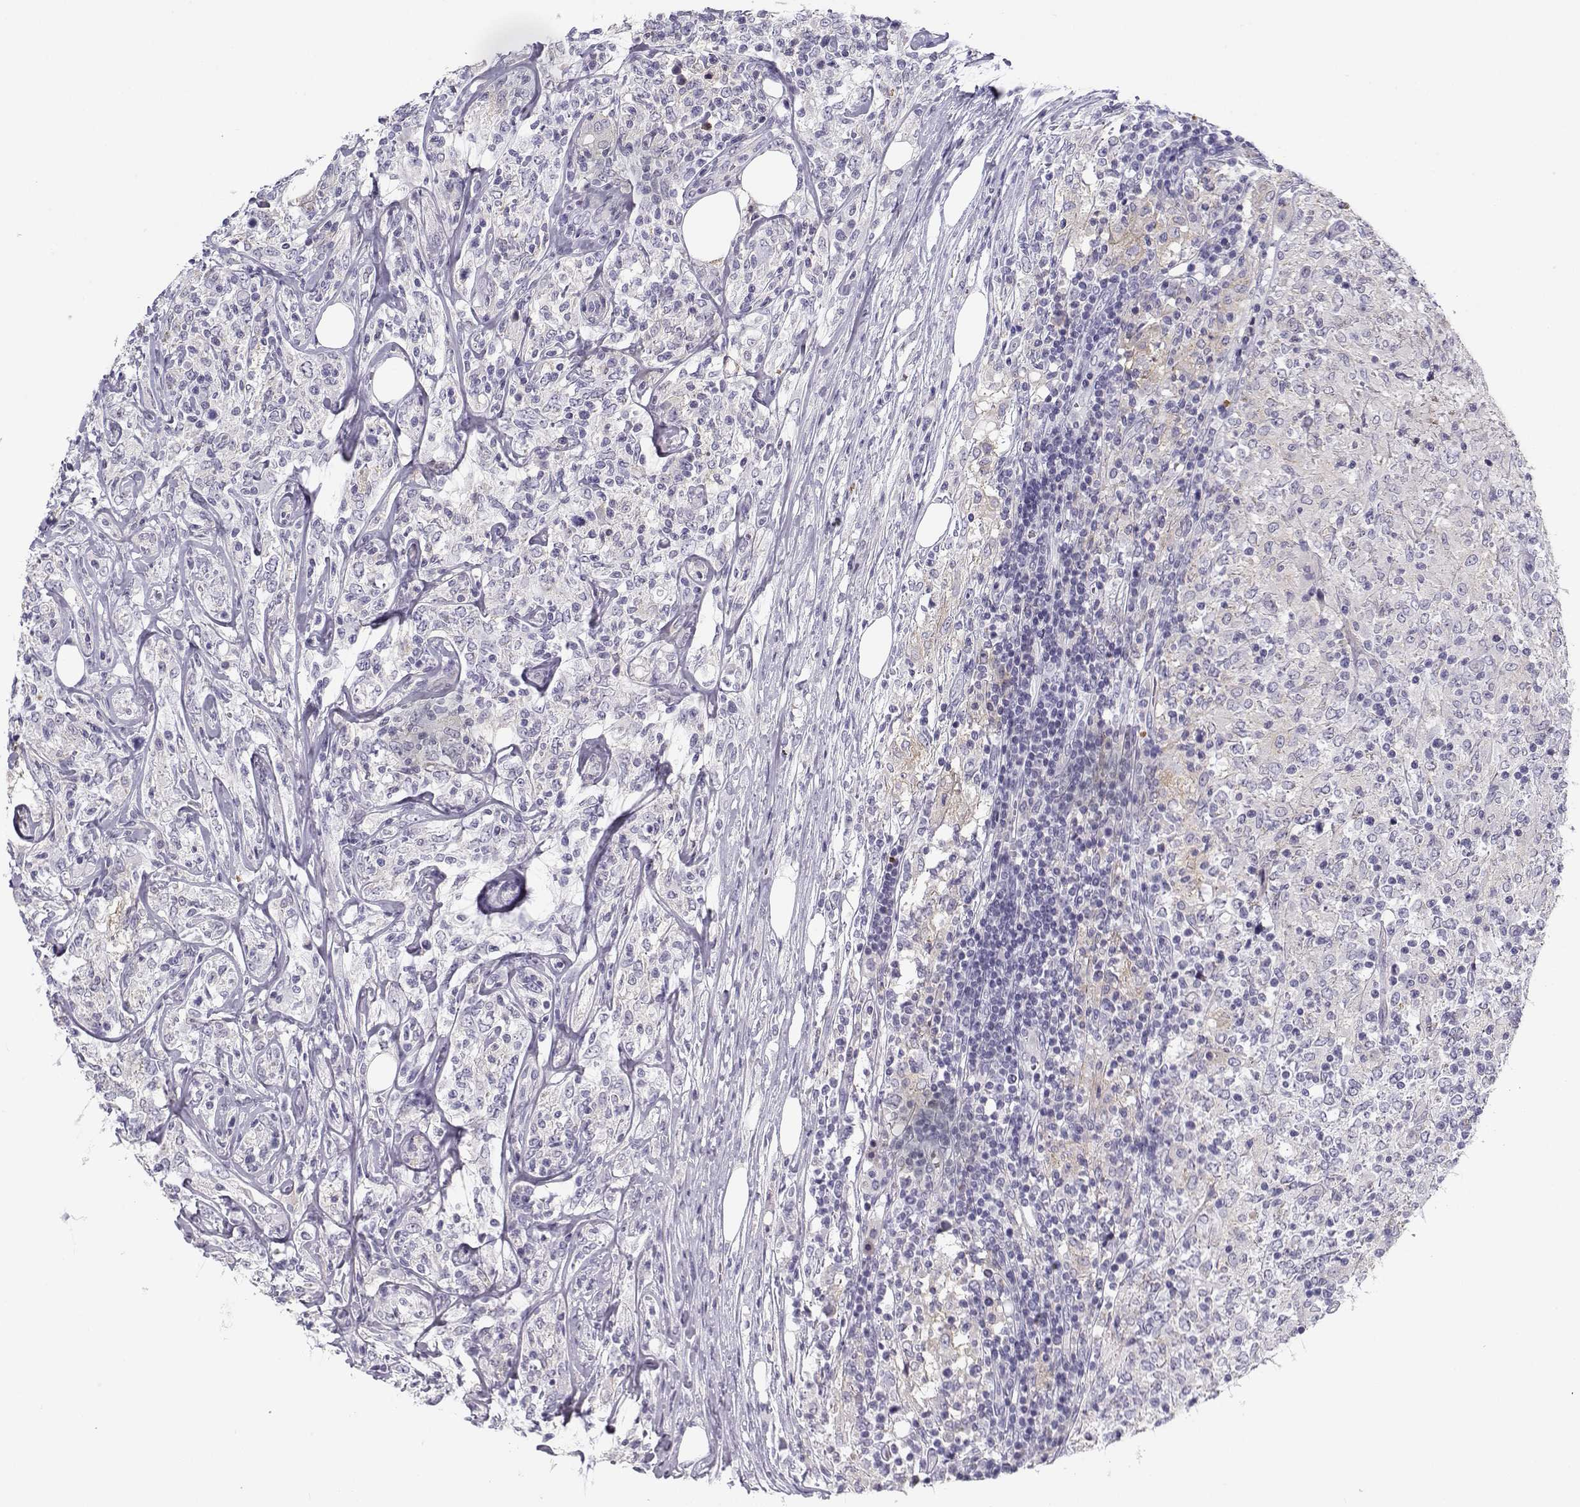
{"staining": {"intensity": "negative", "quantity": "none", "location": "none"}, "tissue": "lymphoma", "cell_type": "Tumor cells", "image_type": "cancer", "snomed": [{"axis": "morphology", "description": "Malignant lymphoma, non-Hodgkin's type, High grade"}, {"axis": "topography", "description": "Lymph node"}], "caption": "Immunohistochemical staining of malignant lymphoma, non-Hodgkin's type (high-grade) shows no significant positivity in tumor cells. (Brightfield microscopy of DAB immunohistochemistry at high magnification).", "gene": "CREB3L3", "patient": {"sex": "female", "age": 84}}